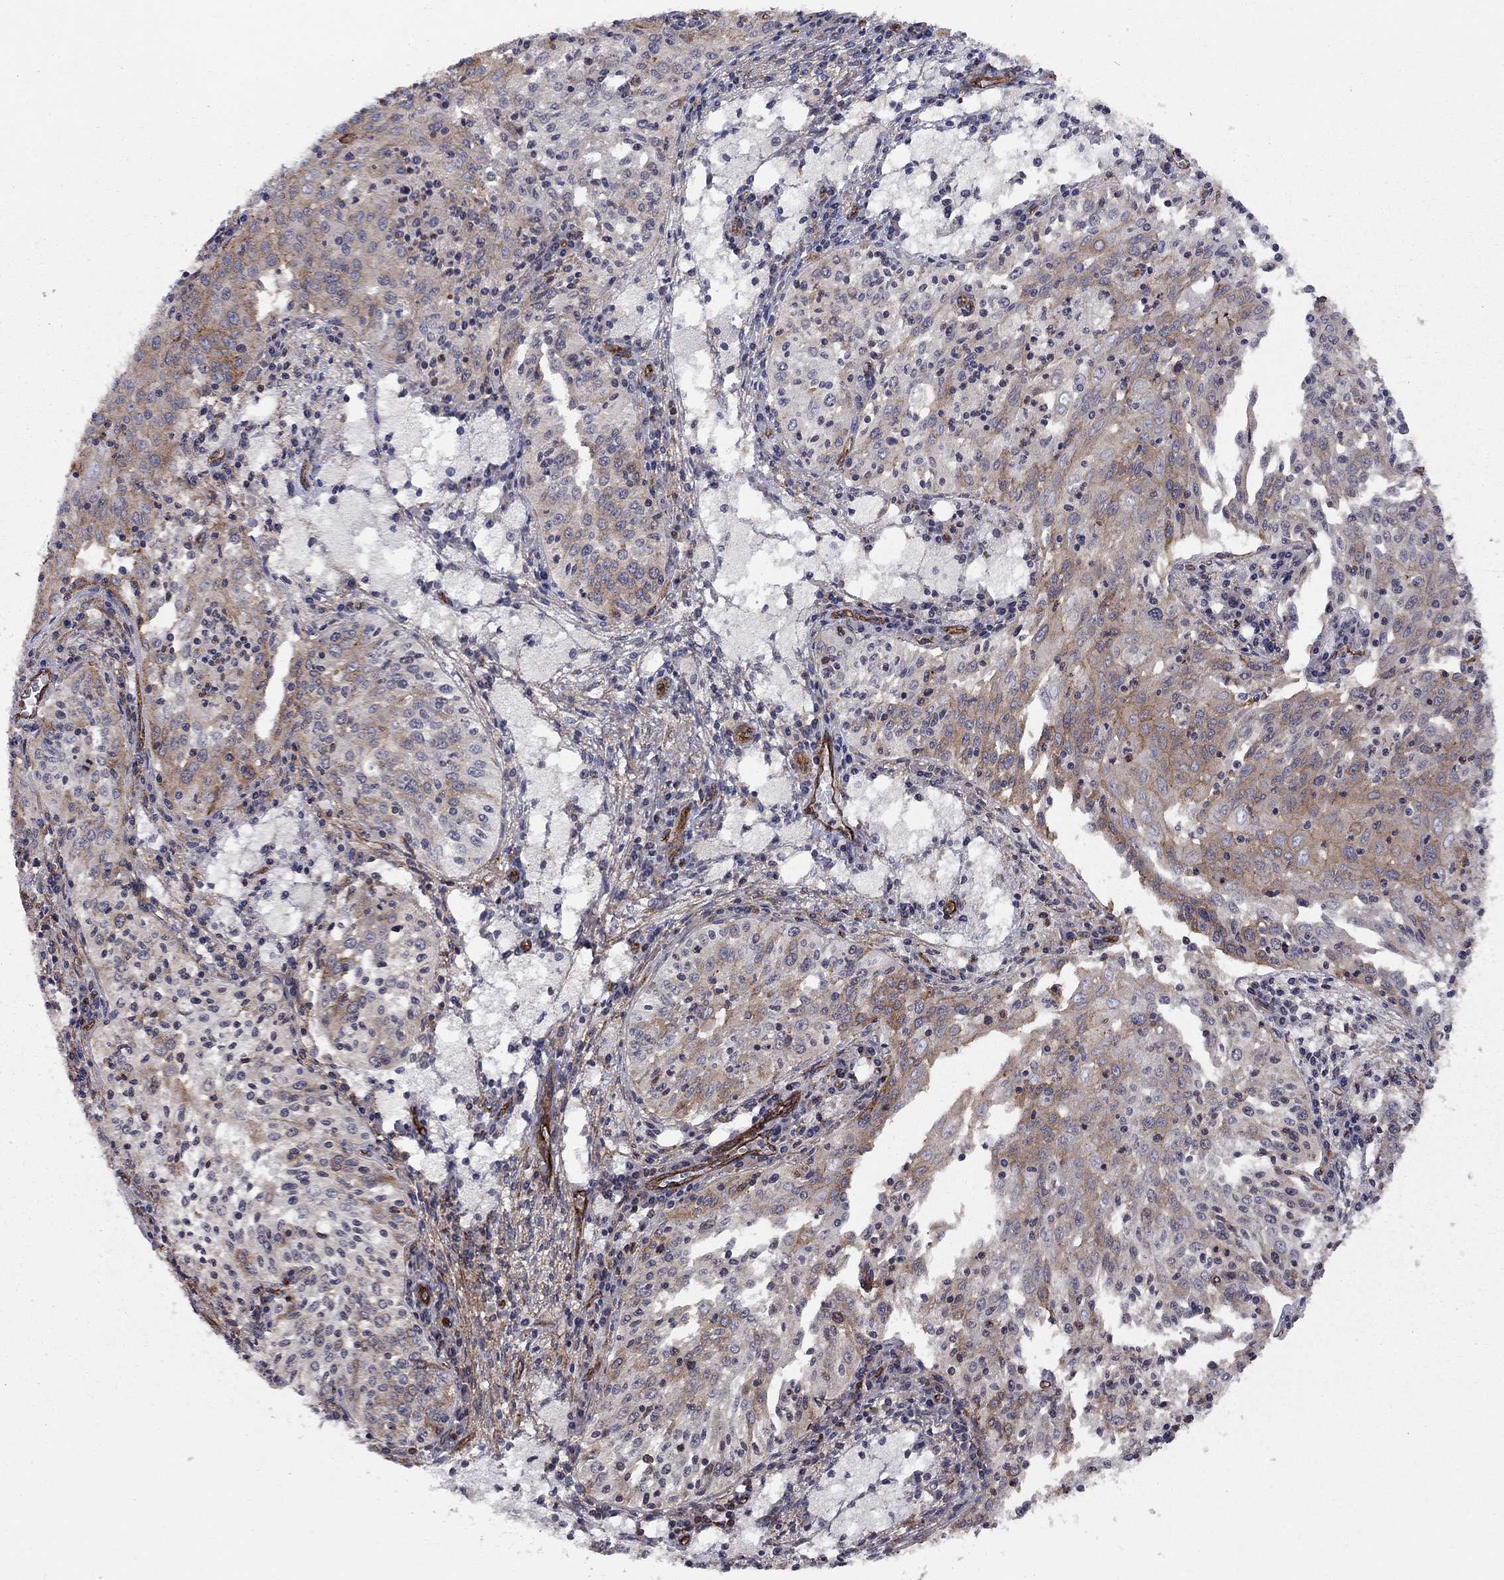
{"staining": {"intensity": "moderate", "quantity": "25%-75%", "location": "cytoplasmic/membranous"}, "tissue": "cervical cancer", "cell_type": "Tumor cells", "image_type": "cancer", "snomed": [{"axis": "morphology", "description": "Squamous cell carcinoma, NOS"}, {"axis": "topography", "description": "Cervix"}], "caption": "Immunohistochemical staining of human cervical squamous cell carcinoma shows medium levels of moderate cytoplasmic/membranous staining in approximately 25%-75% of tumor cells.", "gene": "RASEF", "patient": {"sex": "female", "age": 41}}